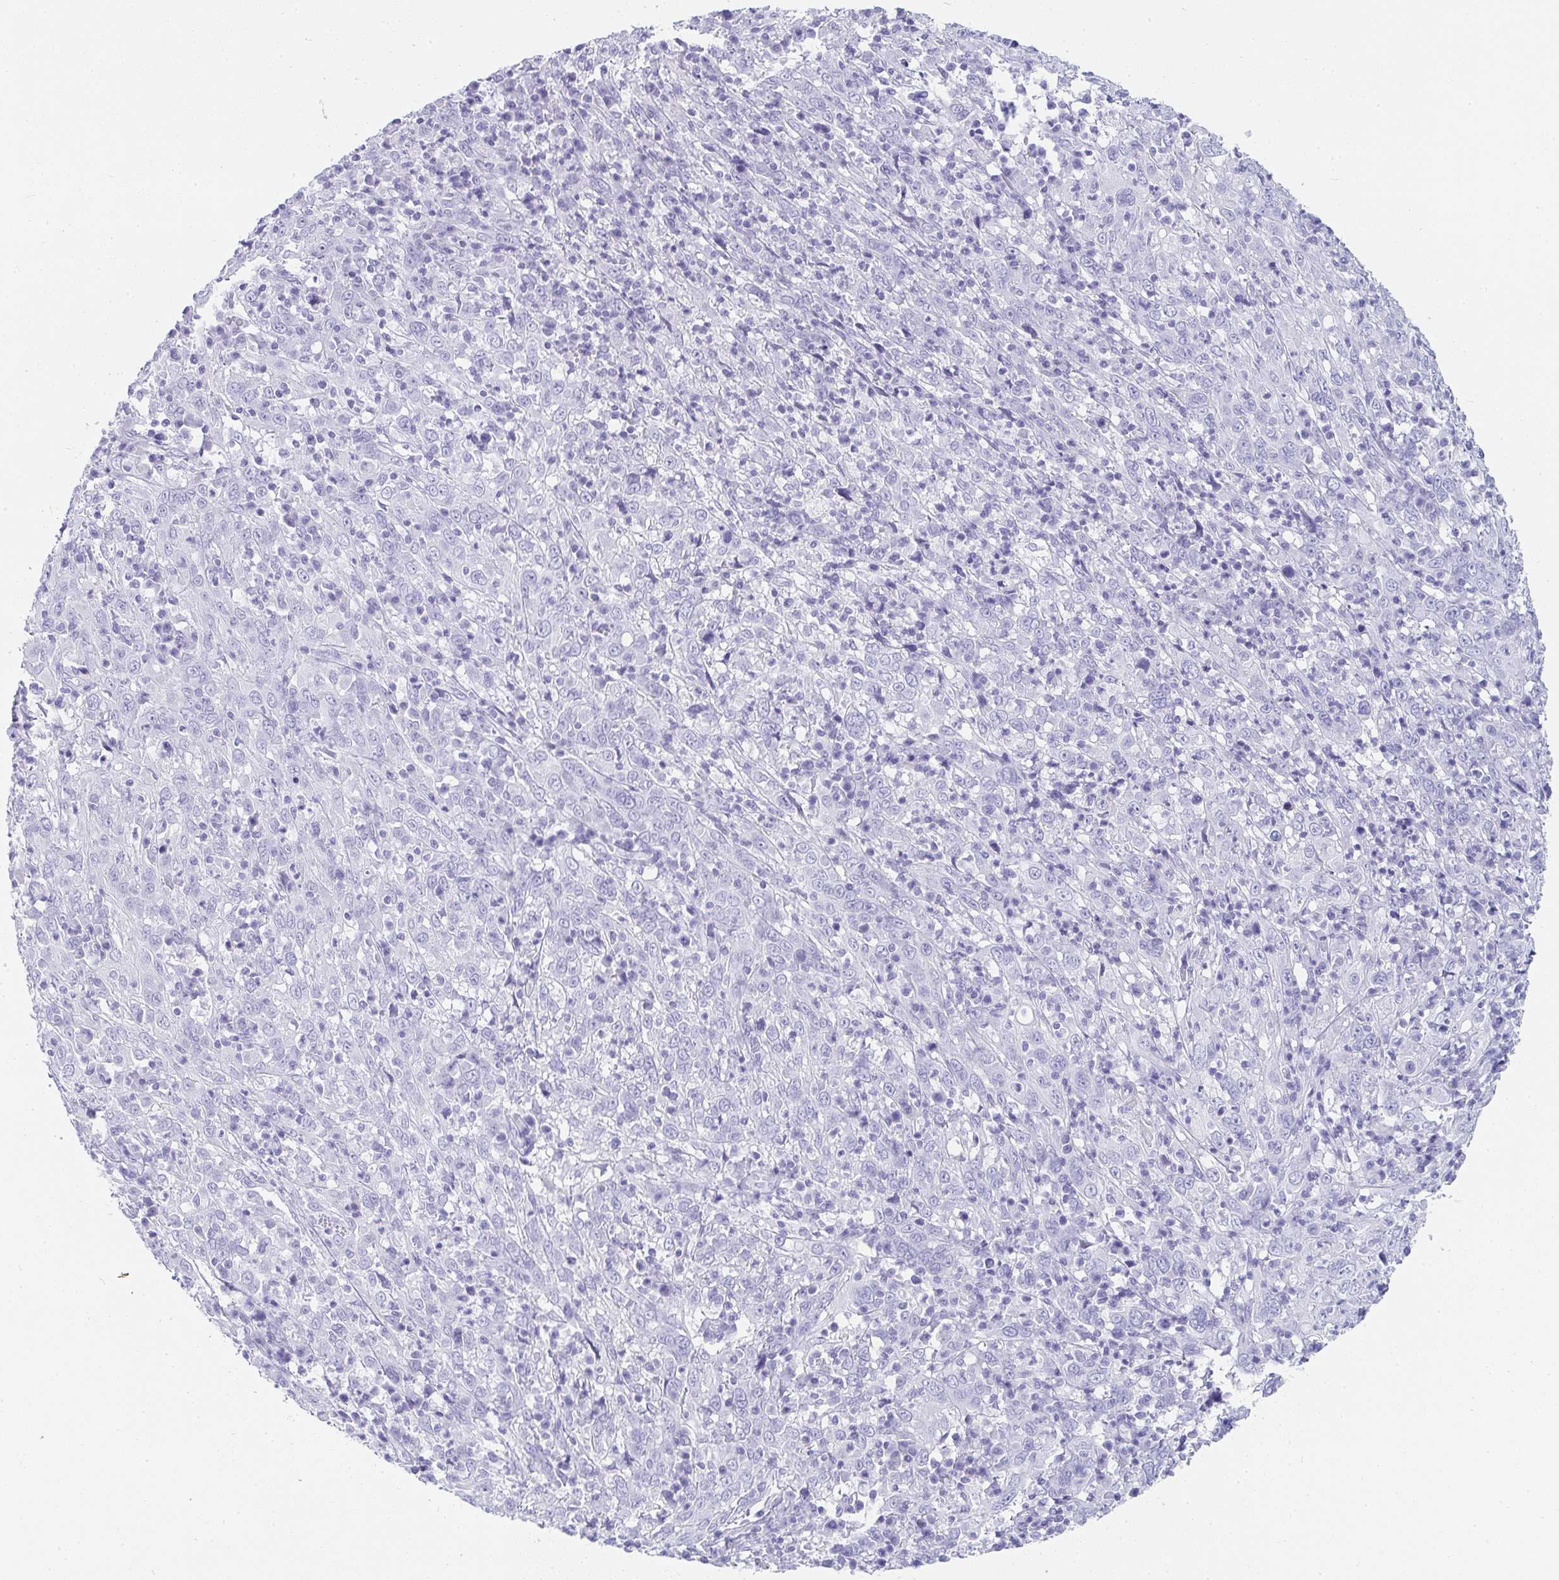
{"staining": {"intensity": "negative", "quantity": "none", "location": "none"}, "tissue": "cervical cancer", "cell_type": "Tumor cells", "image_type": "cancer", "snomed": [{"axis": "morphology", "description": "Squamous cell carcinoma, NOS"}, {"axis": "topography", "description": "Cervix"}], "caption": "IHC micrograph of human squamous cell carcinoma (cervical) stained for a protein (brown), which displays no positivity in tumor cells.", "gene": "PRND", "patient": {"sex": "female", "age": 46}}